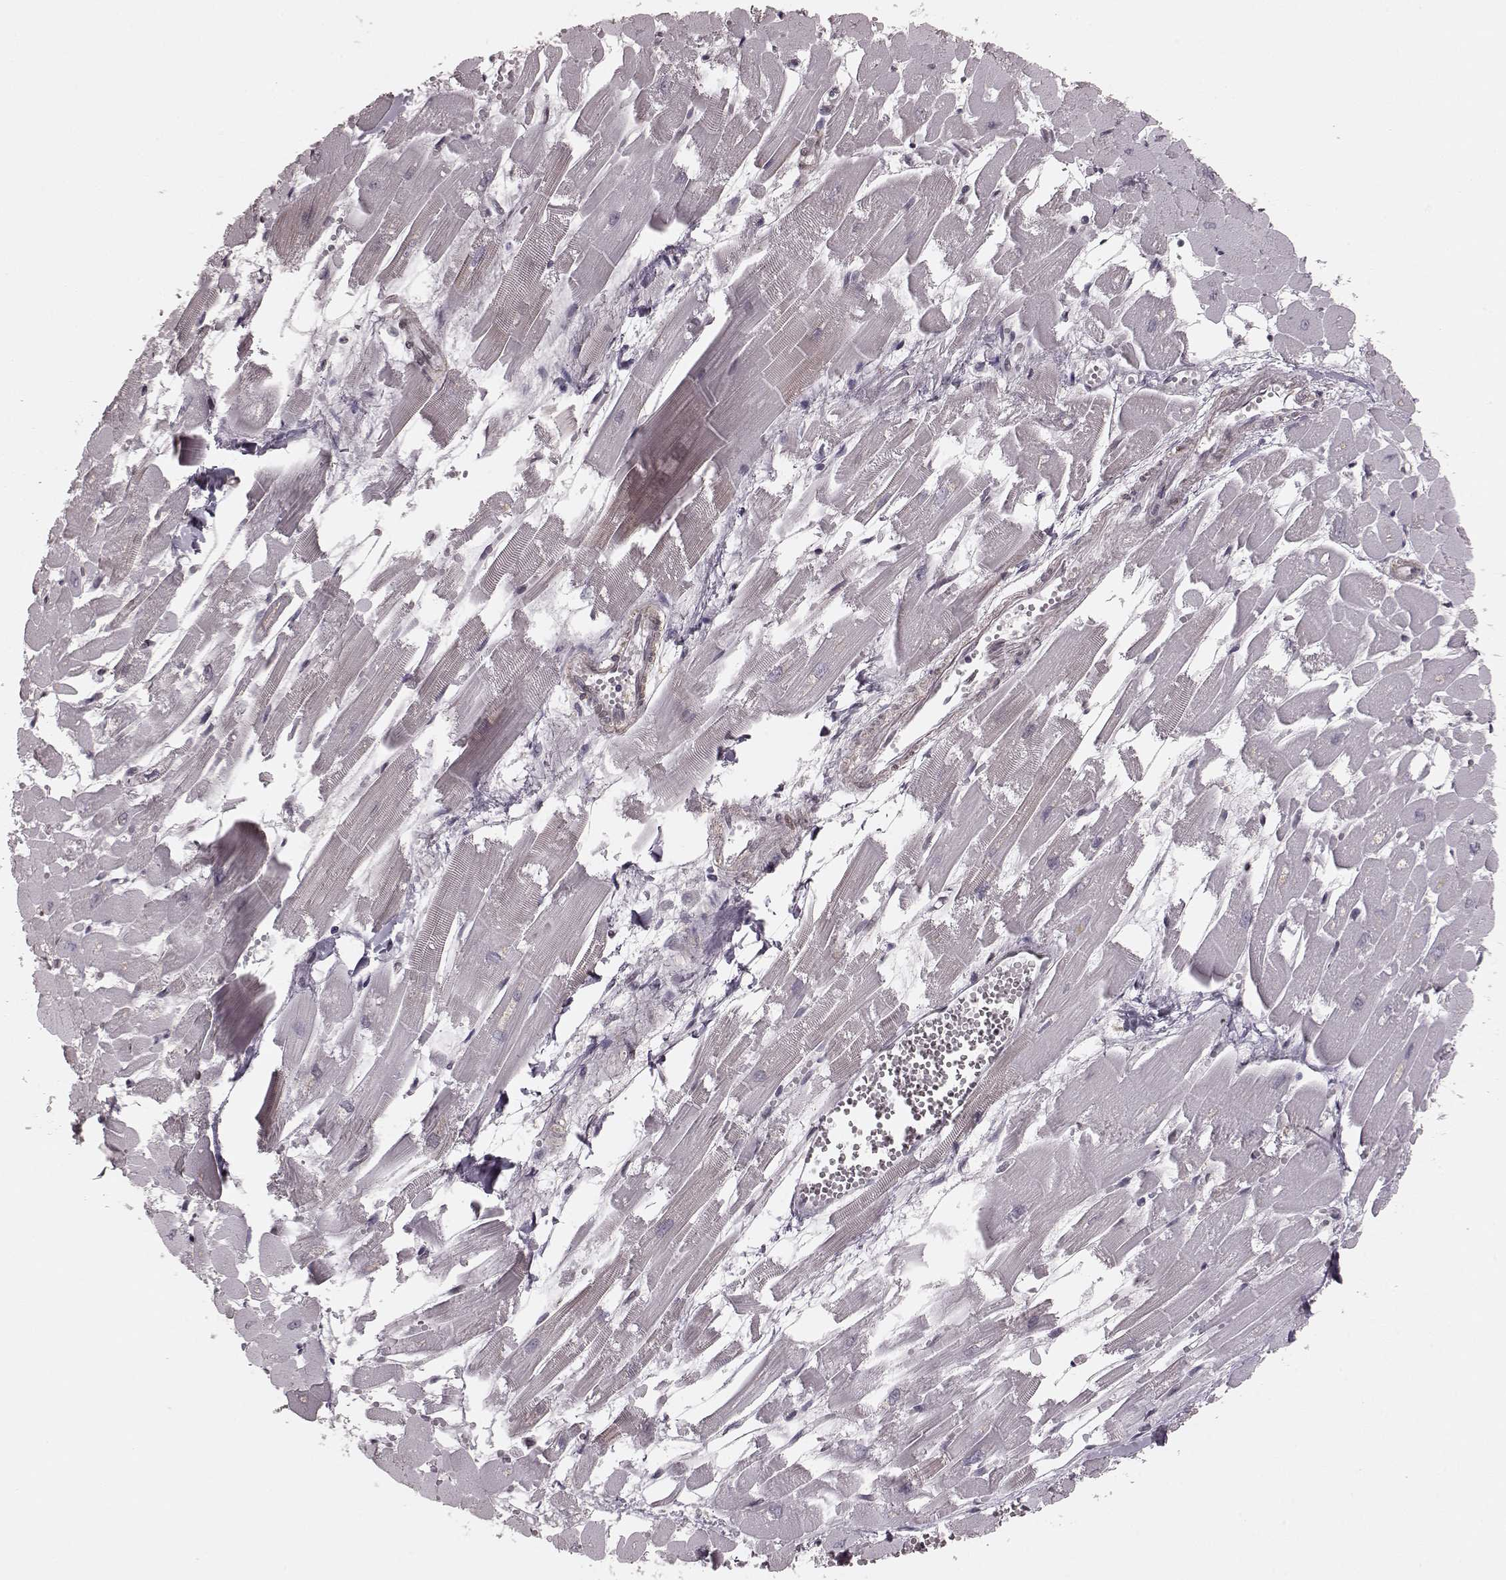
{"staining": {"intensity": "moderate", "quantity": "25%-75%", "location": "nuclear"}, "tissue": "heart muscle", "cell_type": "Cardiomyocytes", "image_type": "normal", "snomed": [{"axis": "morphology", "description": "Normal tissue, NOS"}, {"axis": "topography", "description": "Heart"}], "caption": "Immunohistochemical staining of unremarkable human heart muscle displays 25%-75% levels of moderate nuclear protein staining in about 25%-75% of cardiomyocytes. (DAB = brown stain, brightfield microscopy at high magnification).", "gene": "NR2C1", "patient": {"sex": "female", "age": 52}}